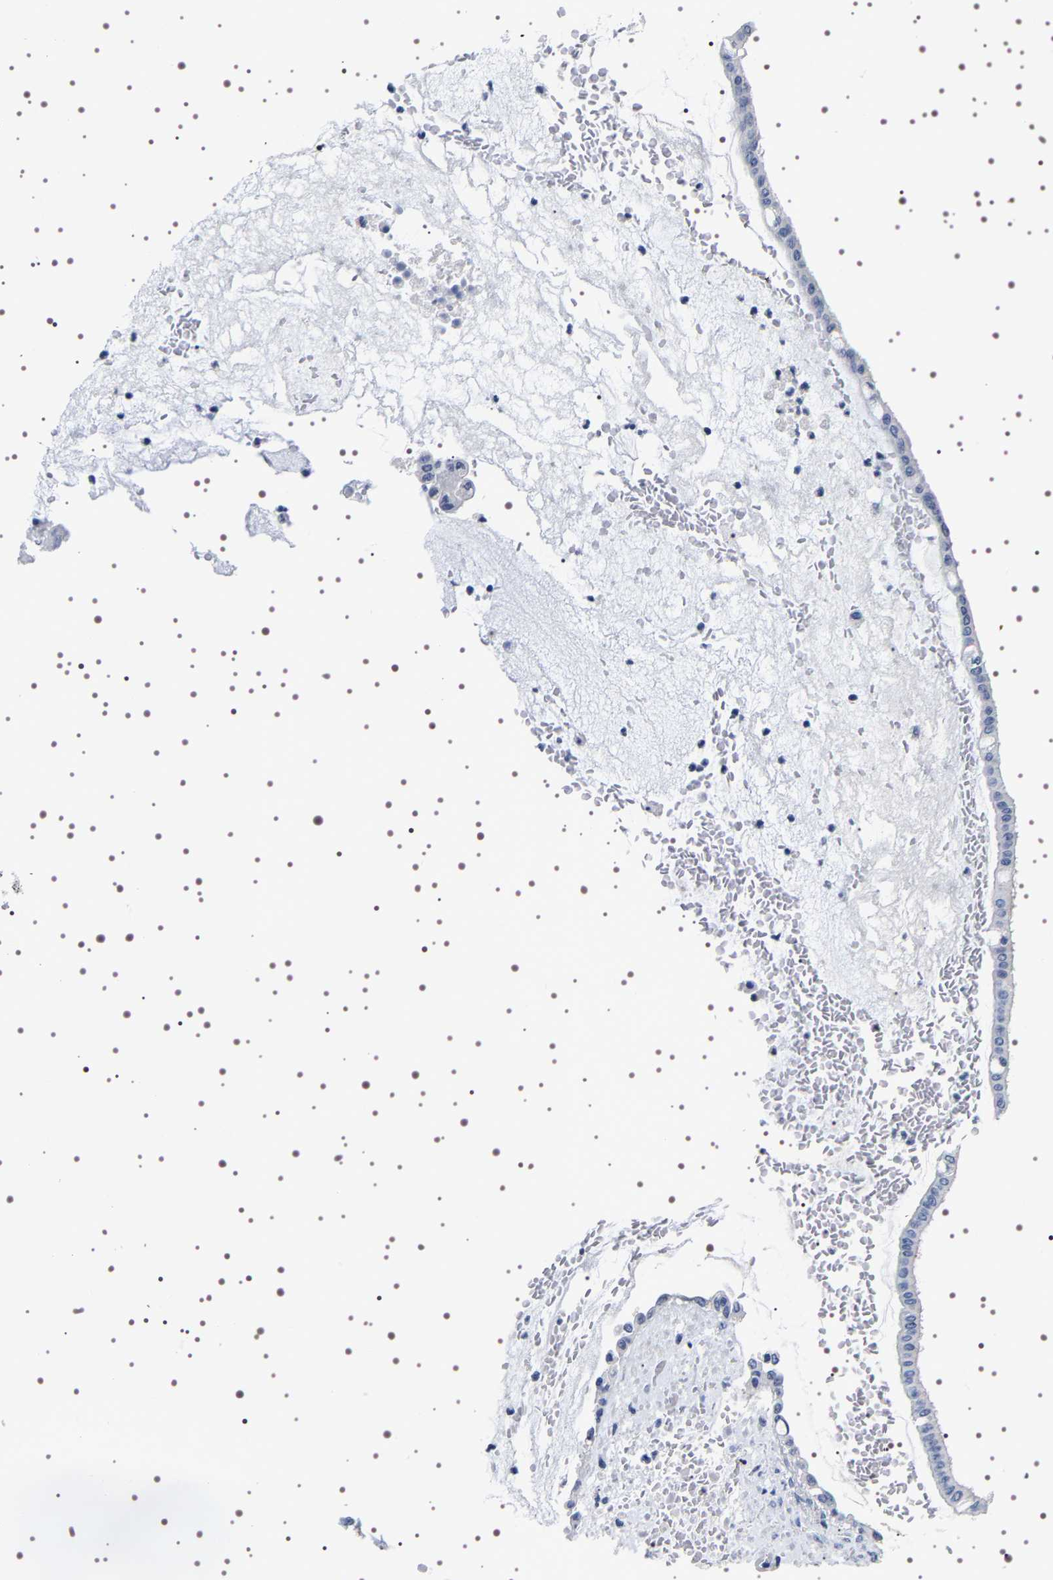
{"staining": {"intensity": "negative", "quantity": "none", "location": "none"}, "tissue": "ovarian cancer", "cell_type": "Tumor cells", "image_type": "cancer", "snomed": [{"axis": "morphology", "description": "Cystadenocarcinoma, mucinous, NOS"}, {"axis": "topography", "description": "Ovary"}], "caption": "The IHC image has no significant staining in tumor cells of ovarian cancer tissue.", "gene": "UBQLN3", "patient": {"sex": "female", "age": 73}}